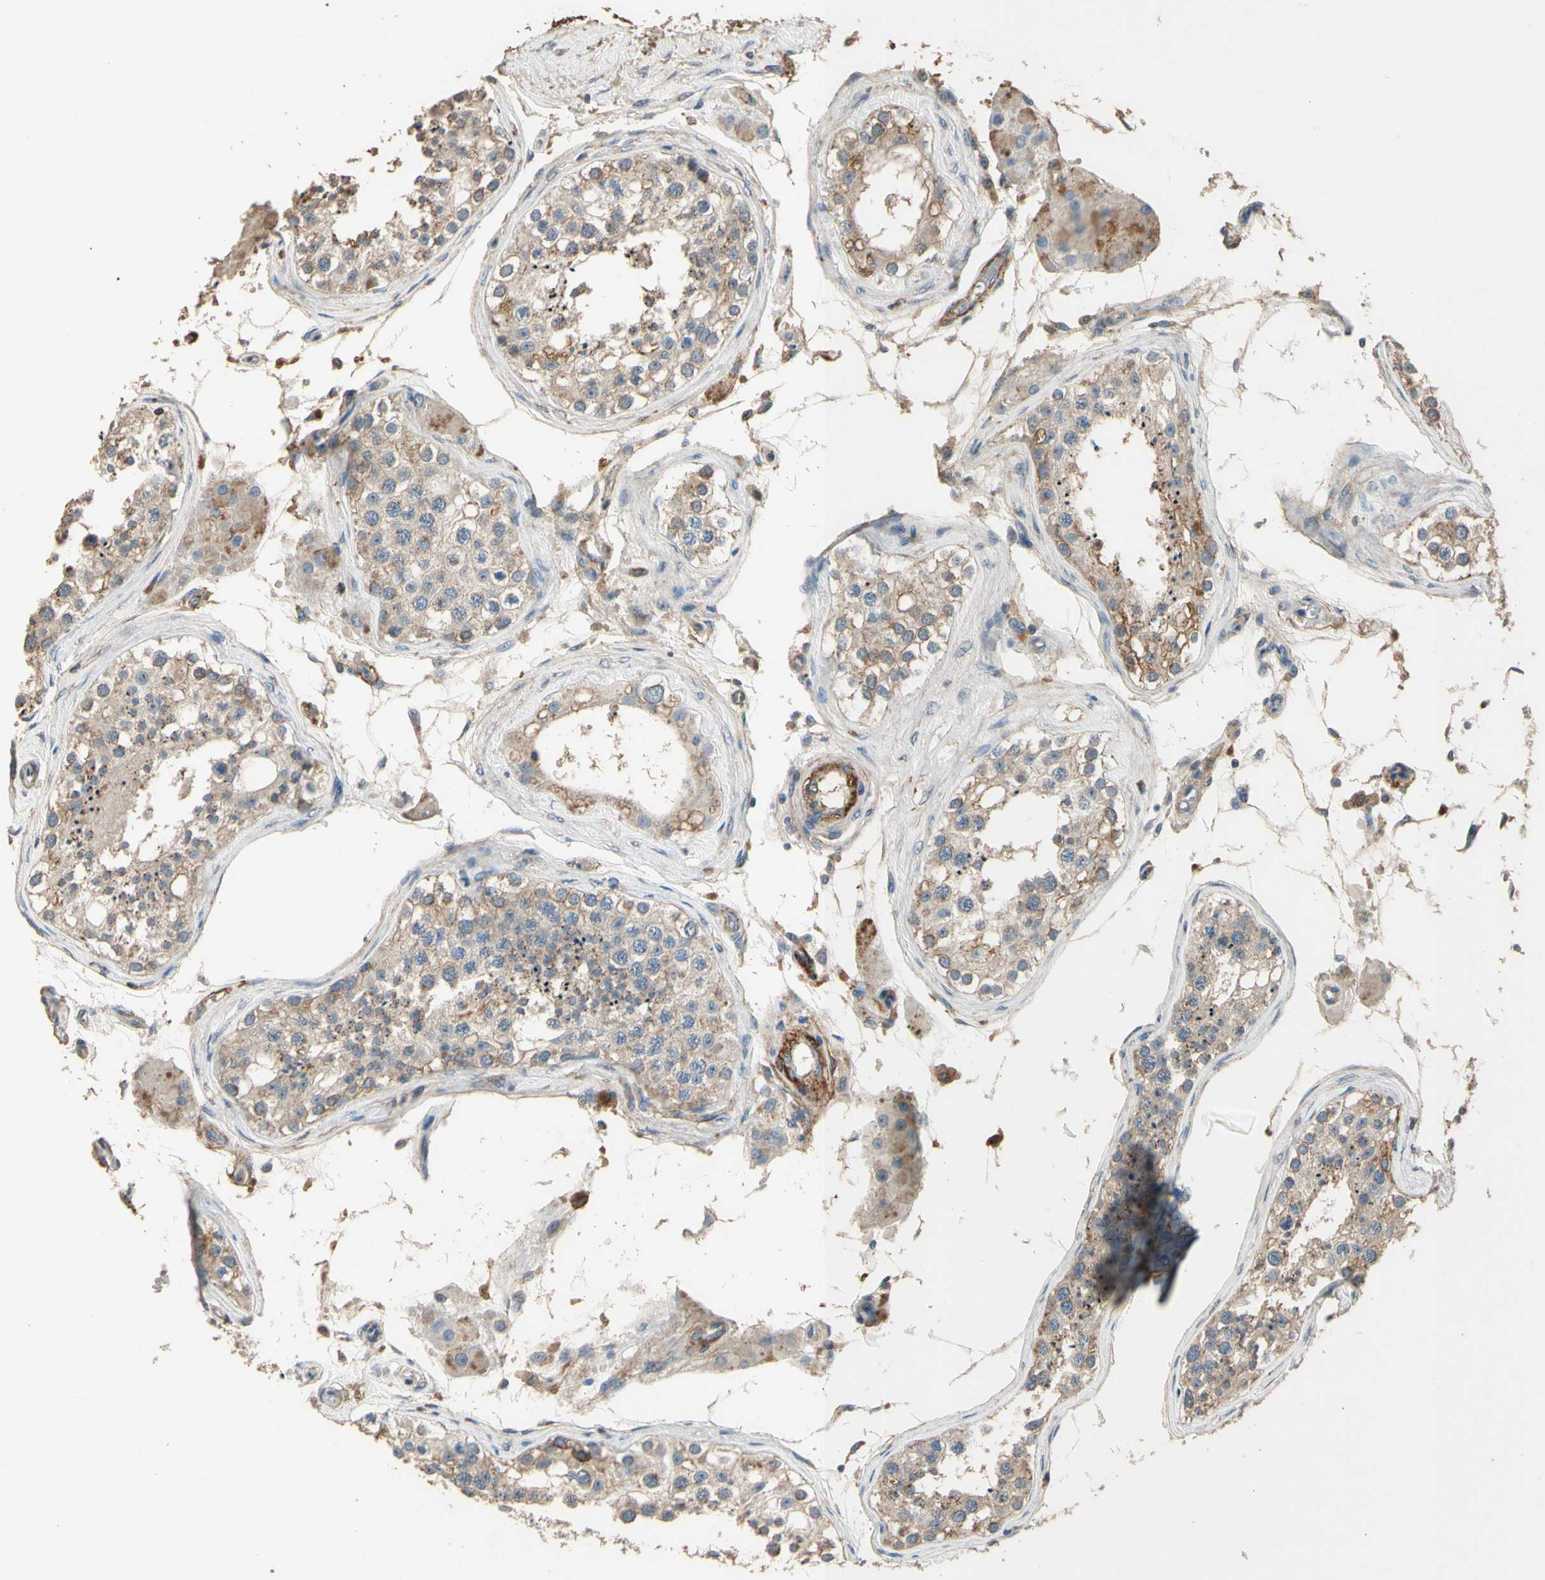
{"staining": {"intensity": "weak", "quantity": ">75%", "location": "cytoplasmic/membranous"}, "tissue": "testis", "cell_type": "Cells in seminiferous ducts", "image_type": "normal", "snomed": [{"axis": "morphology", "description": "Normal tissue, NOS"}, {"axis": "topography", "description": "Testis"}], "caption": "Protein analysis of unremarkable testis exhibits weak cytoplasmic/membranous staining in about >75% of cells in seminiferous ducts. Using DAB (3,3'-diaminobenzidine) (brown) and hematoxylin (blue) stains, captured at high magnification using brightfield microscopy.", "gene": "SUSD2", "patient": {"sex": "male", "age": 68}}